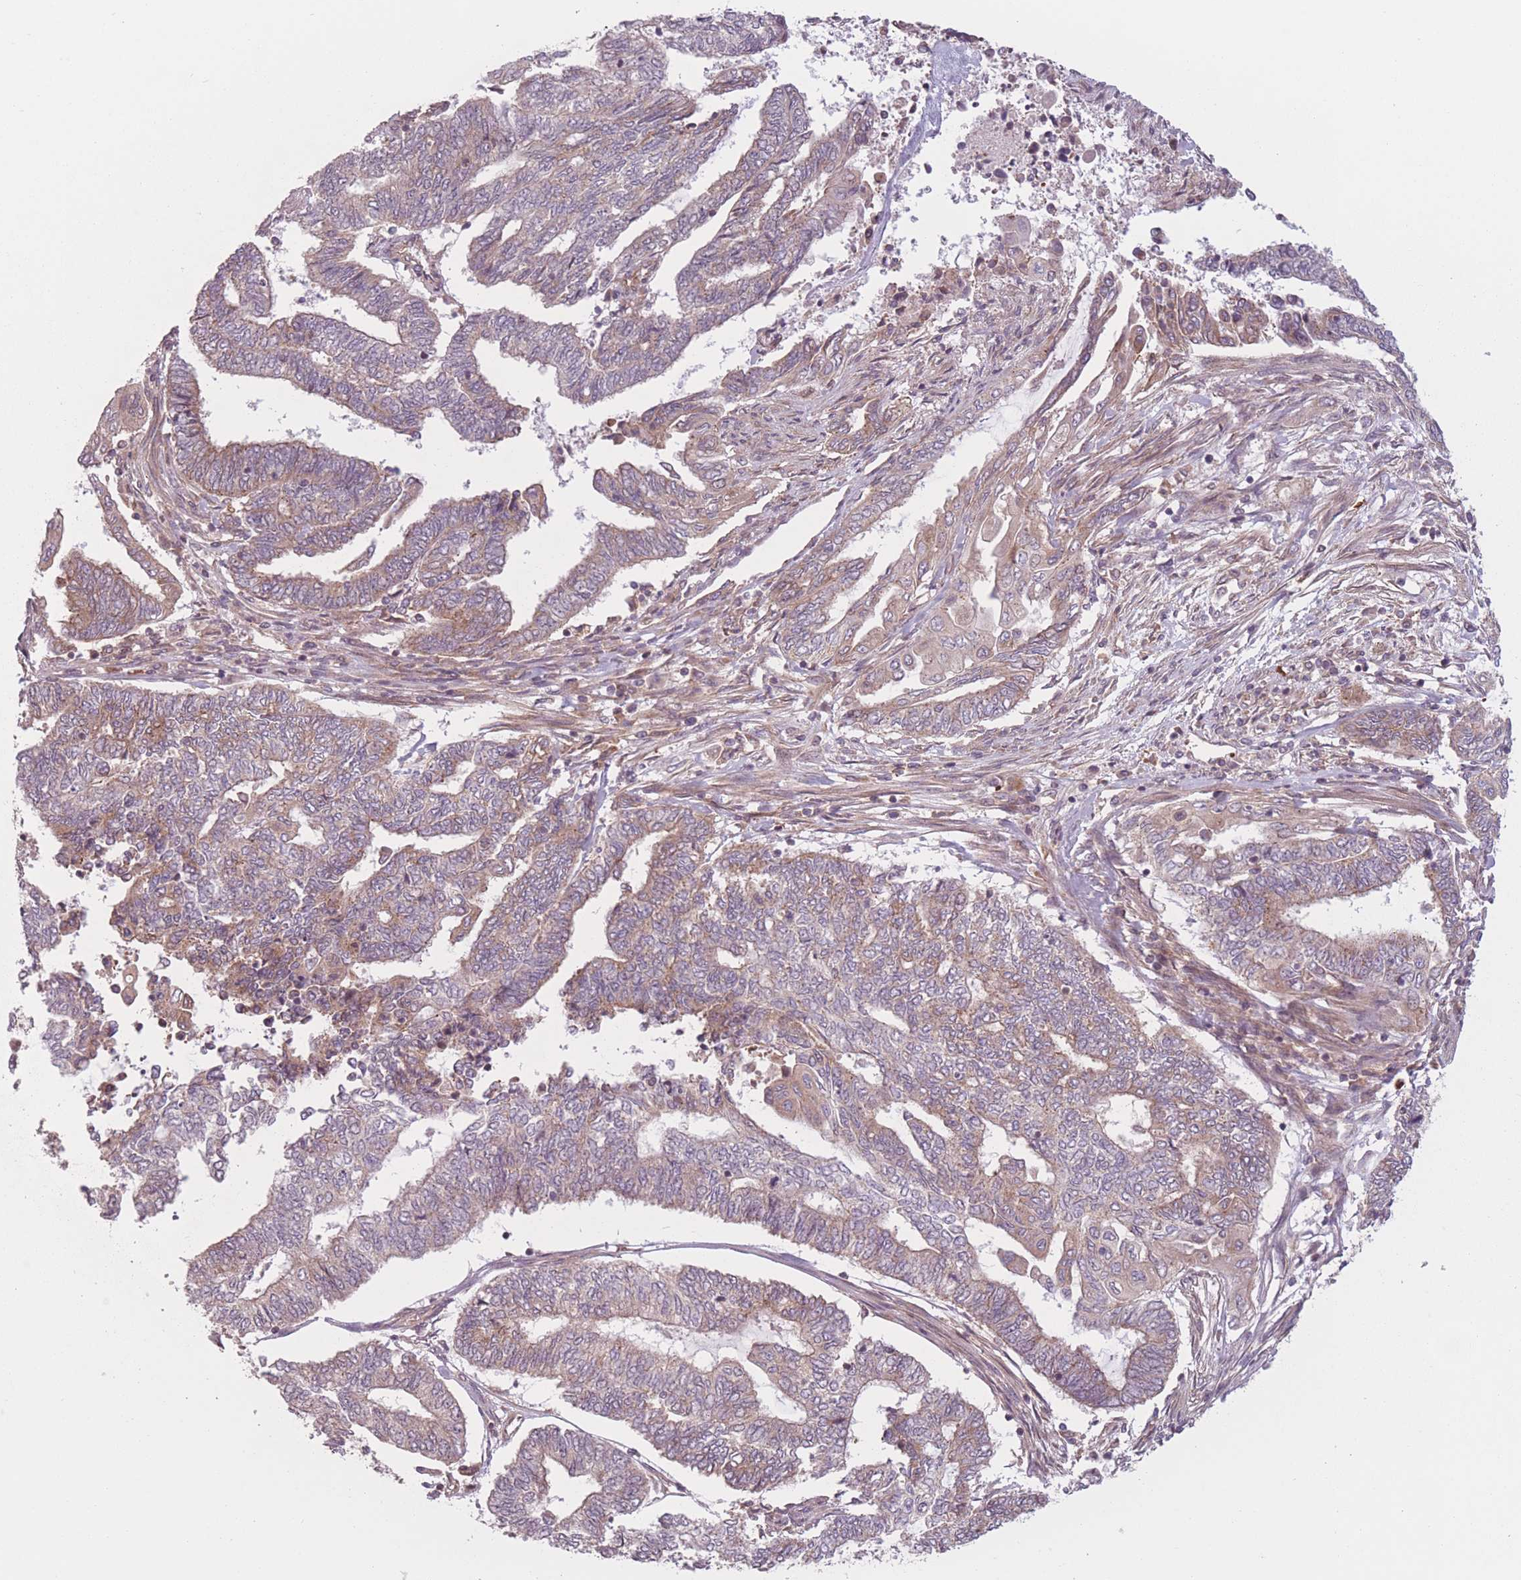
{"staining": {"intensity": "weak", "quantity": ">75%", "location": "cytoplasmic/membranous"}, "tissue": "endometrial cancer", "cell_type": "Tumor cells", "image_type": "cancer", "snomed": [{"axis": "morphology", "description": "Adenocarcinoma, NOS"}, {"axis": "topography", "description": "Uterus"}, {"axis": "topography", "description": "Endometrium"}], "caption": "High-power microscopy captured an immunohistochemistry (IHC) photomicrograph of endometrial cancer, revealing weak cytoplasmic/membranous expression in approximately >75% of tumor cells. Ihc stains the protein in brown and the nuclei are stained blue.", "gene": "WASHC2A", "patient": {"sex": "female", "age": 70}}